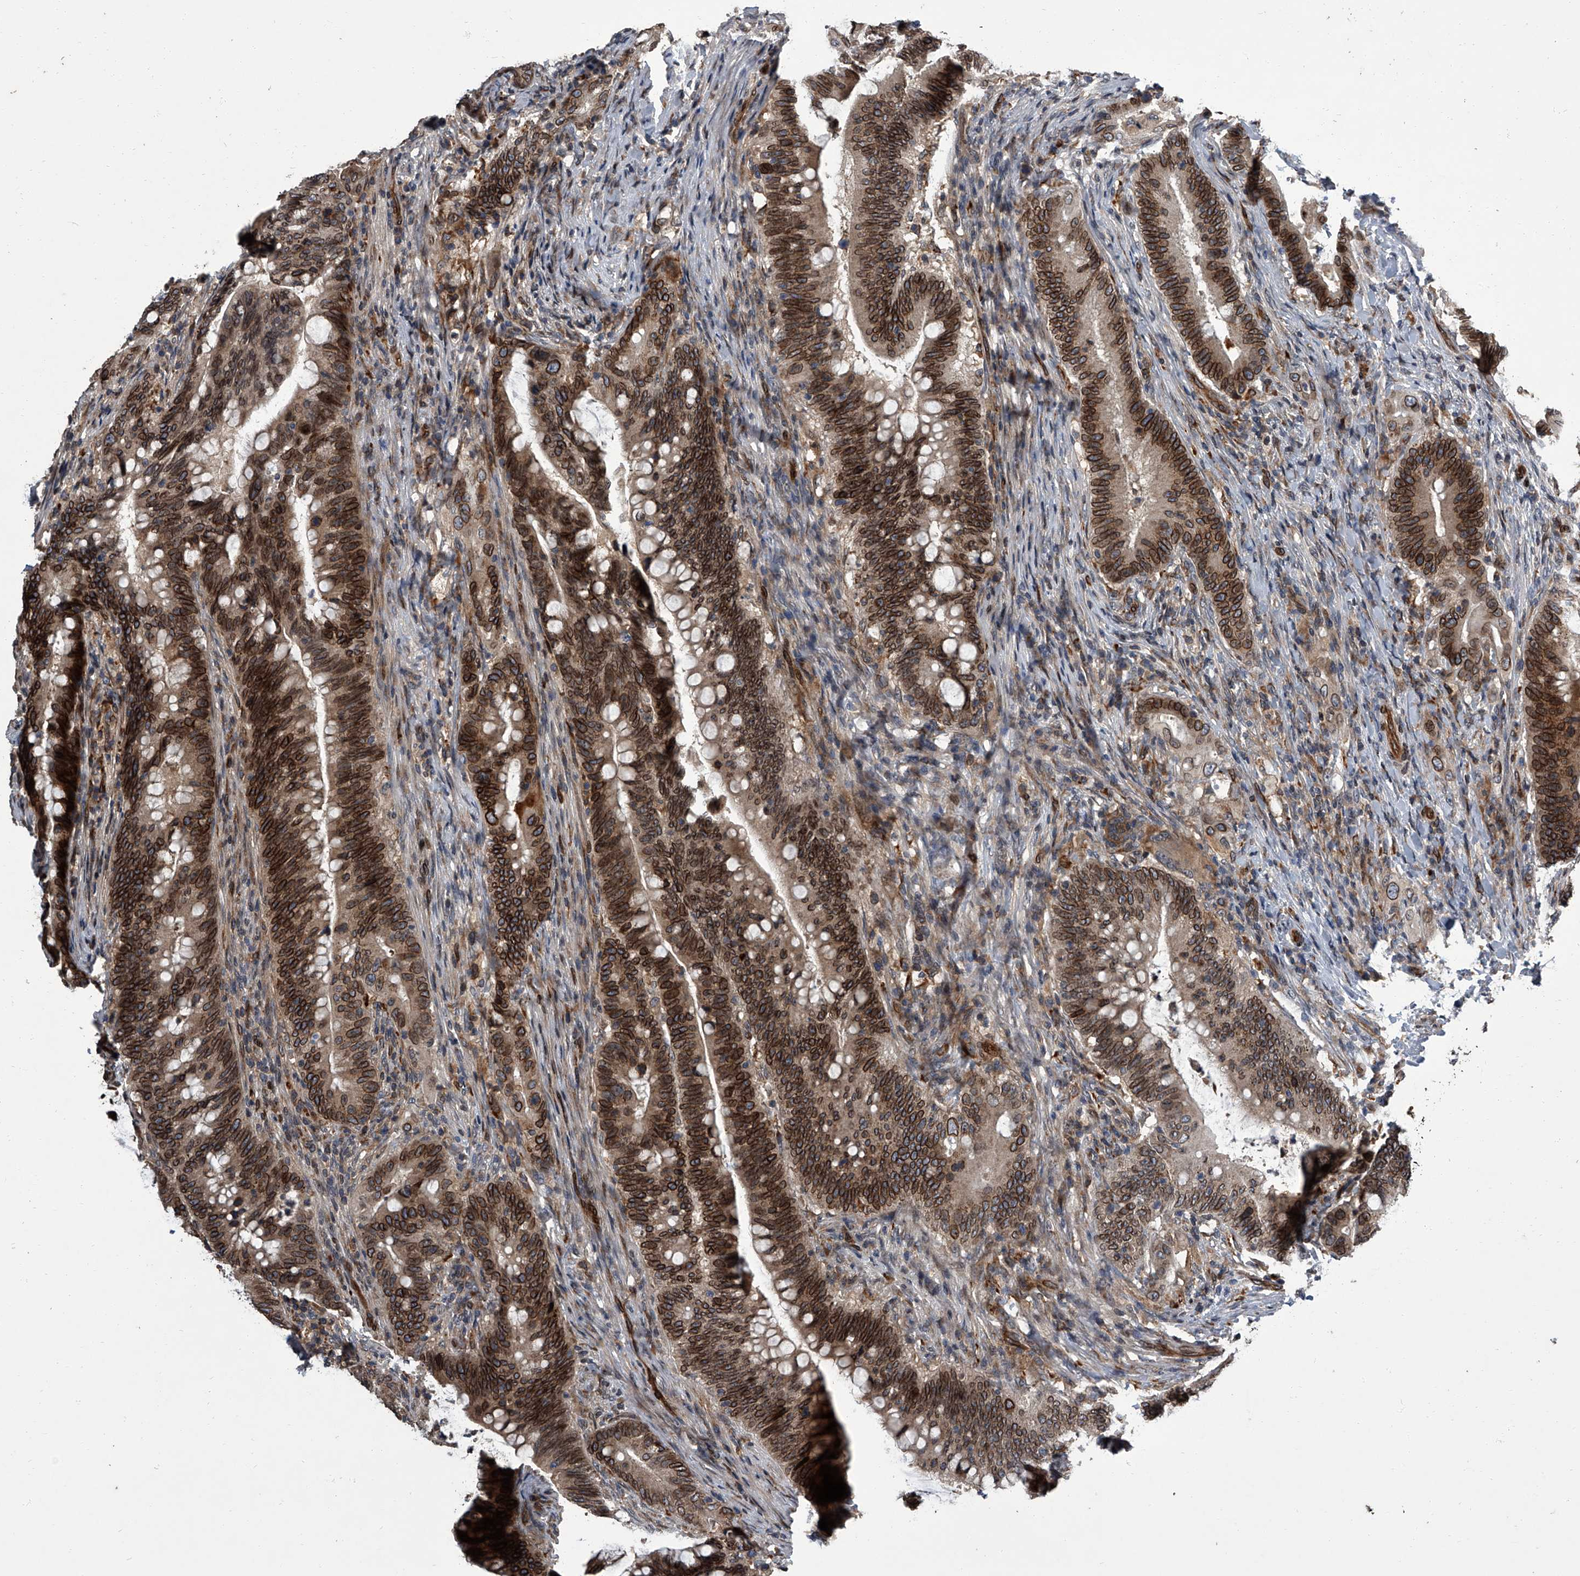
{"staining": {"intensity": "strong", "quantity": ">75%", "location": "cytoplasmic/membranous,nuclear"}, "tissue": "colorectal cancer", "cell_type": "Tumor cells", "image_type": "cancer", "snomed": [{"axis": "morphology", "description": "Adenocarcinoma, NOS"}, {"axis": "topography", "description": "Colon"}], "caption": "Tumor cells demonstrate strong cytoplasmic/membranous and nuclear staining in approximately >75% of cells in colorectal cancer.", "gene": "LRRC8C", "patient": {"sex": "female", "age": 66}}